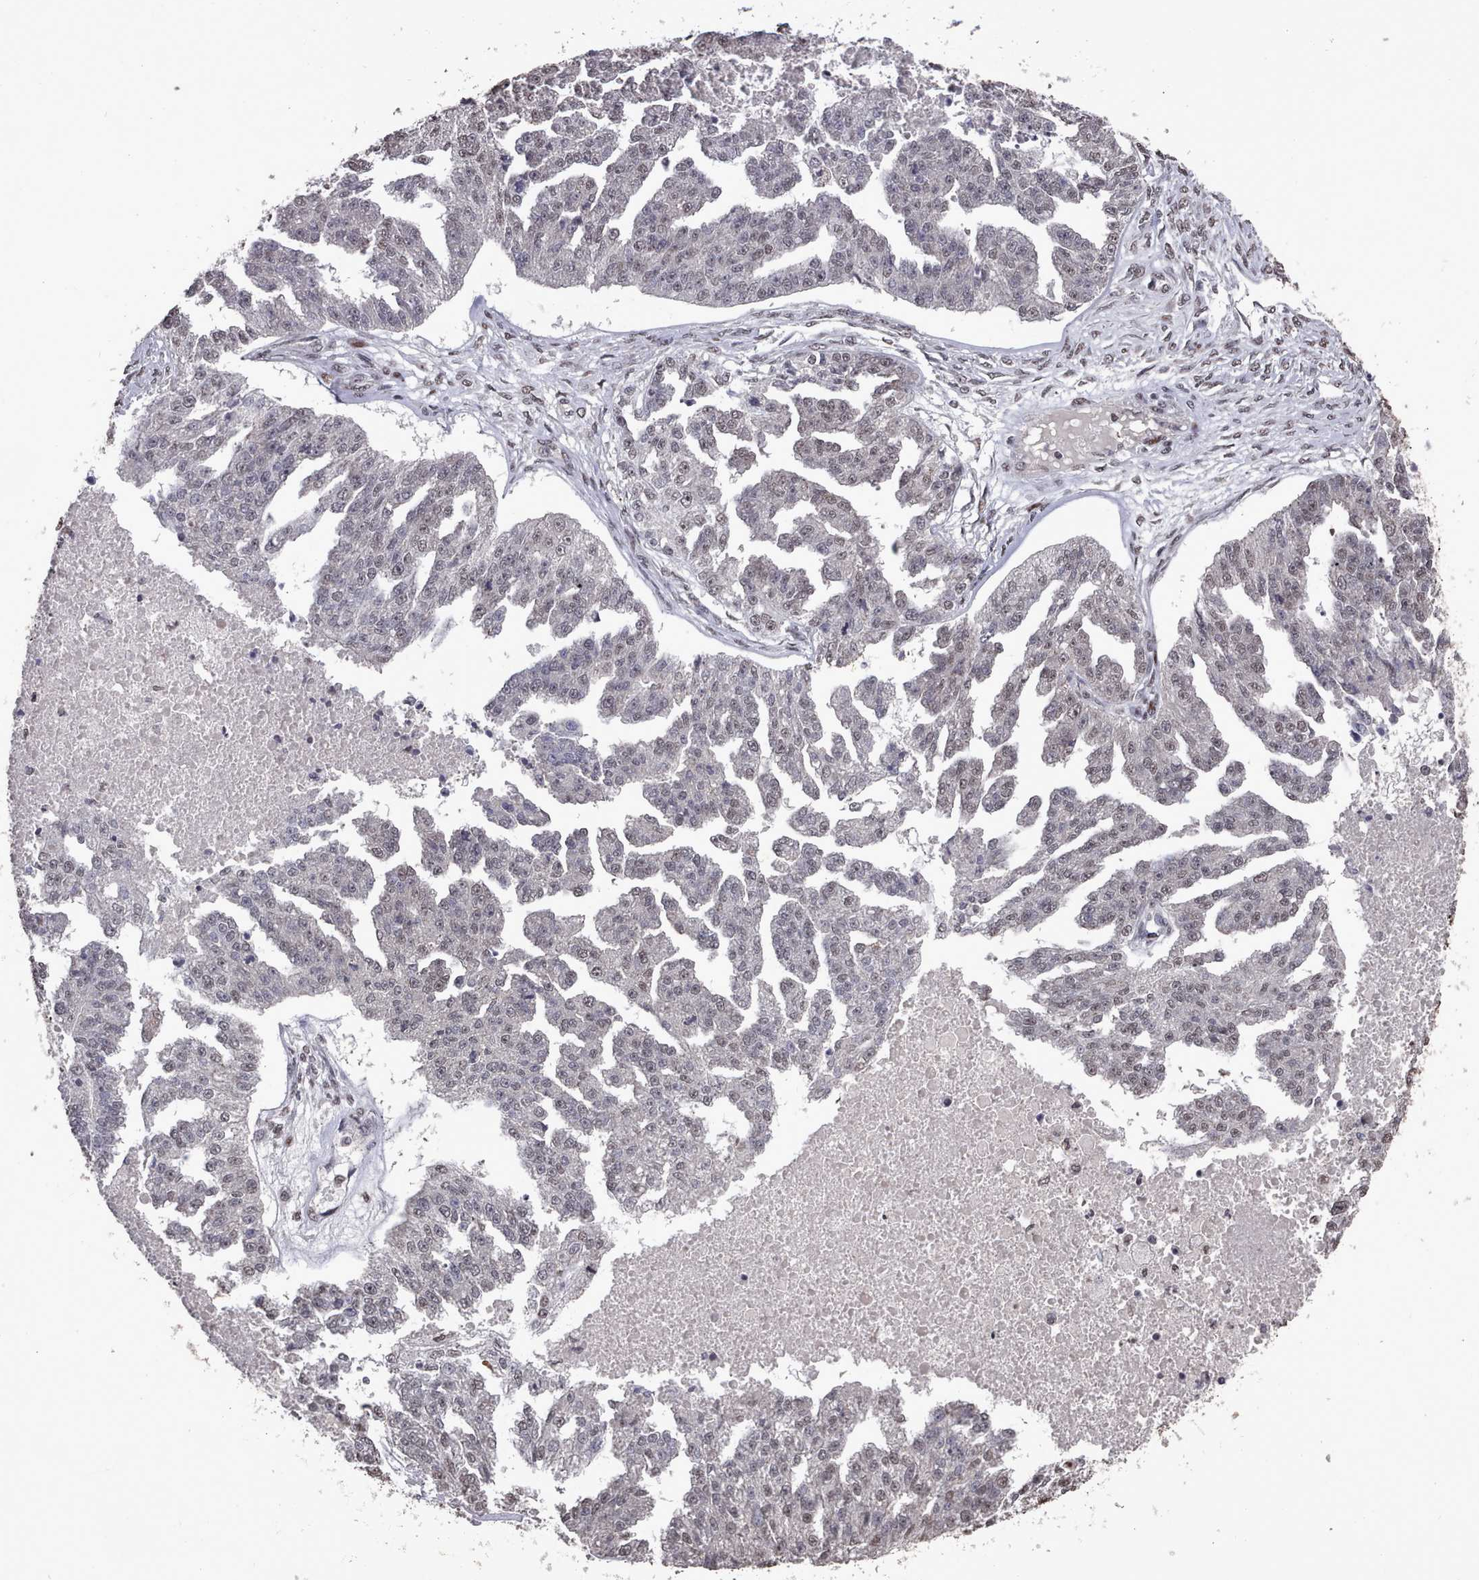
{"staining": {"intensity": "moderate", "quantity": "<25%", "location": "nuclear"}, "tissue": "ovarian cancer", "cell_type": "Tumor cells", "image_type": "cancer", "snomed": [{"axis": "morphology", "description": "Cystadenocarcinoma, serous, NOS"}, {"axis": "topography", "description": "Ovary"}], "caption": "IHC (DAB (3,3'-diaminobenzidine)) staining of human ovarian cancer demonstrates moderate nuclear protein expression in about <25% of tumor cells.", "gene": "PNRC2", "patient": {"sex": "female", "age": 58}}